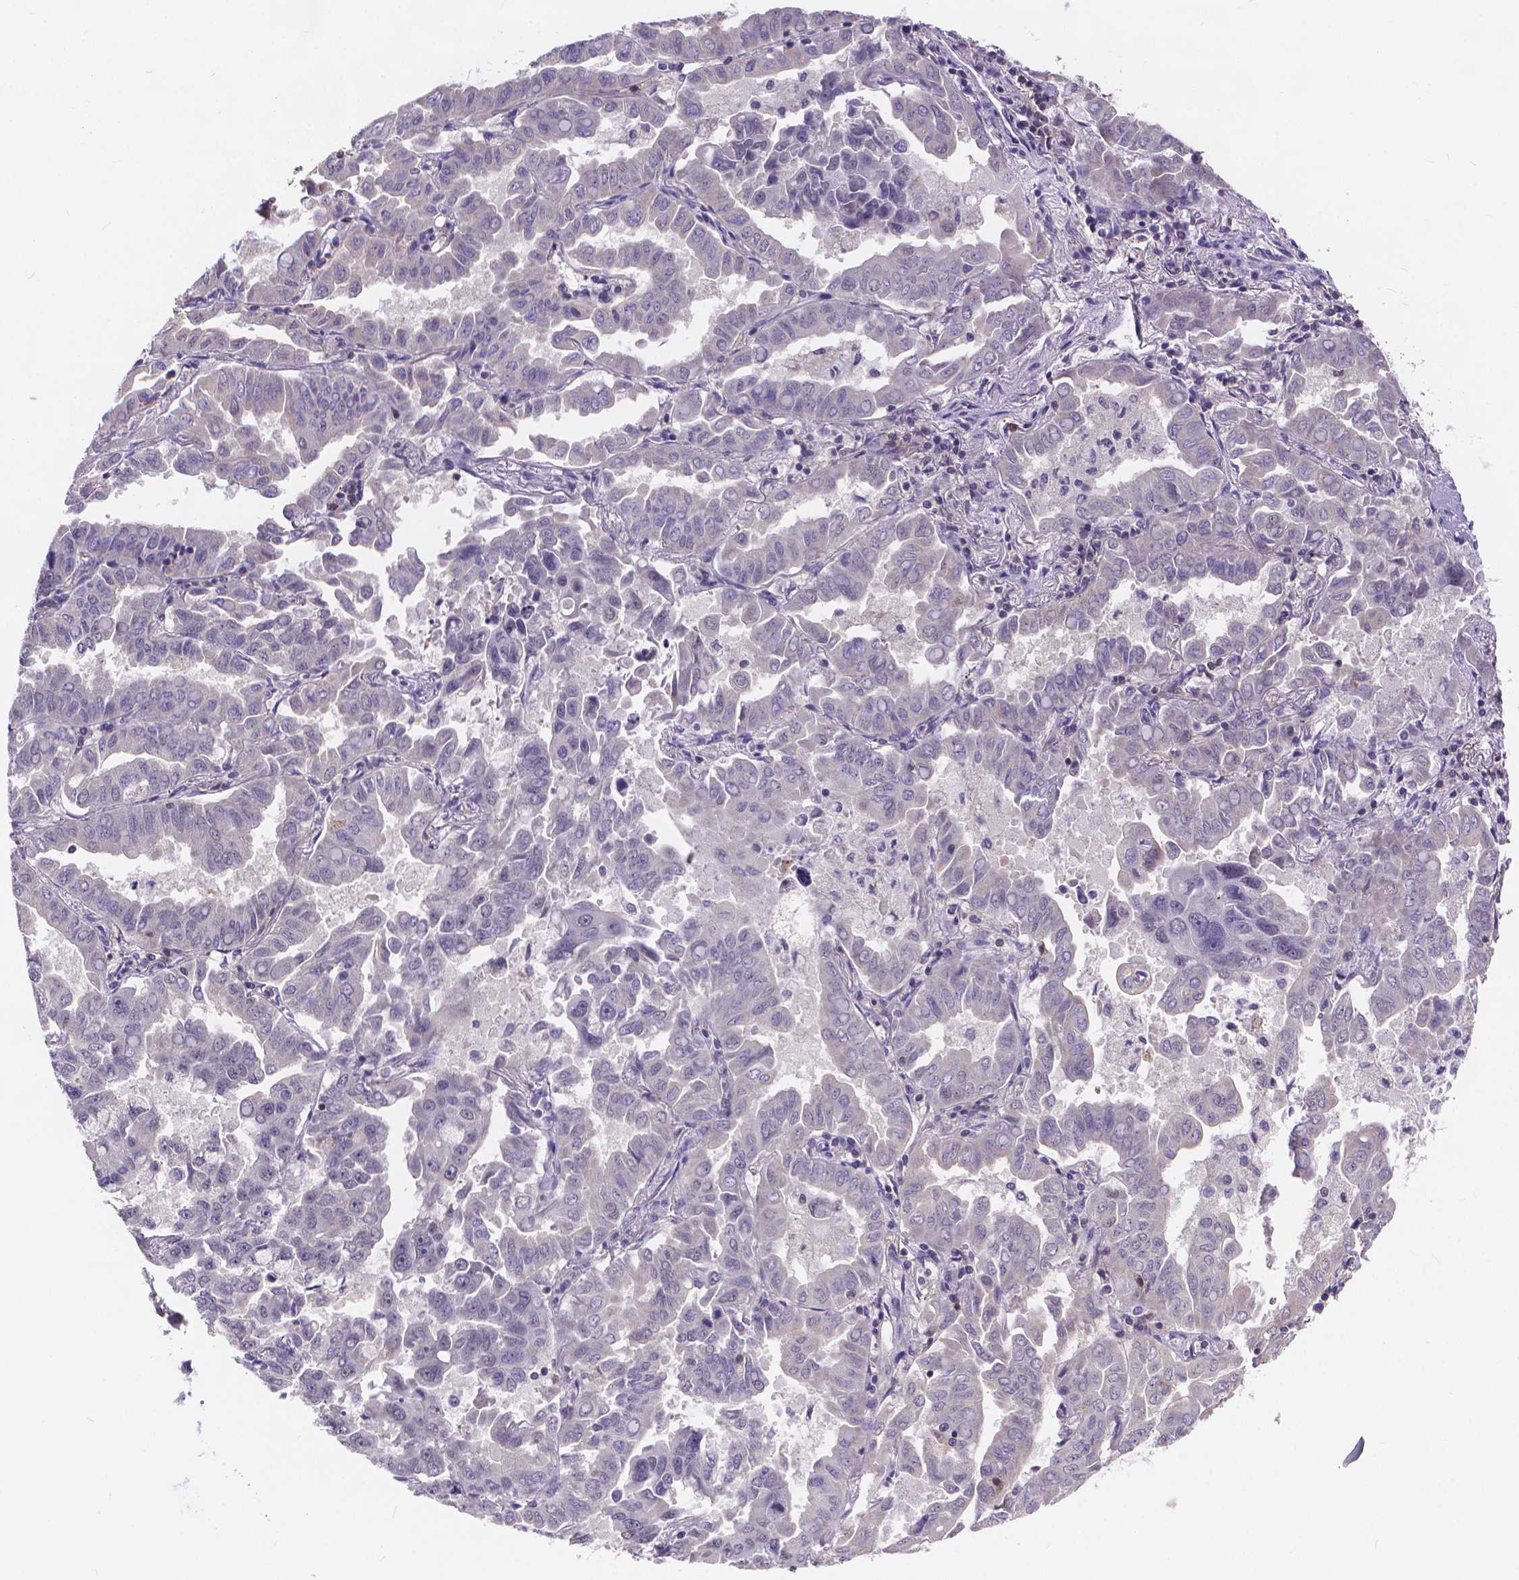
{"staining": {"intensity": "negative", "quantity": "none", "location": "none"}, "tissue": "lung cancer", "cell_type": "Tumor cells", "image_type": "cancer", "snomed": [{"axis": "morphology", "description": "Adenocarcinoma, NOS"}, {"axis": "topography", "description": "Lung"}], "caption": "Immunohistochemical staining of adenocarcinoma (lung) displays no significant positivity in tumor cells. Nuclei are stained in blue.", "gene": "GLRB", "patient": {"sex": "male", "age": 64}}